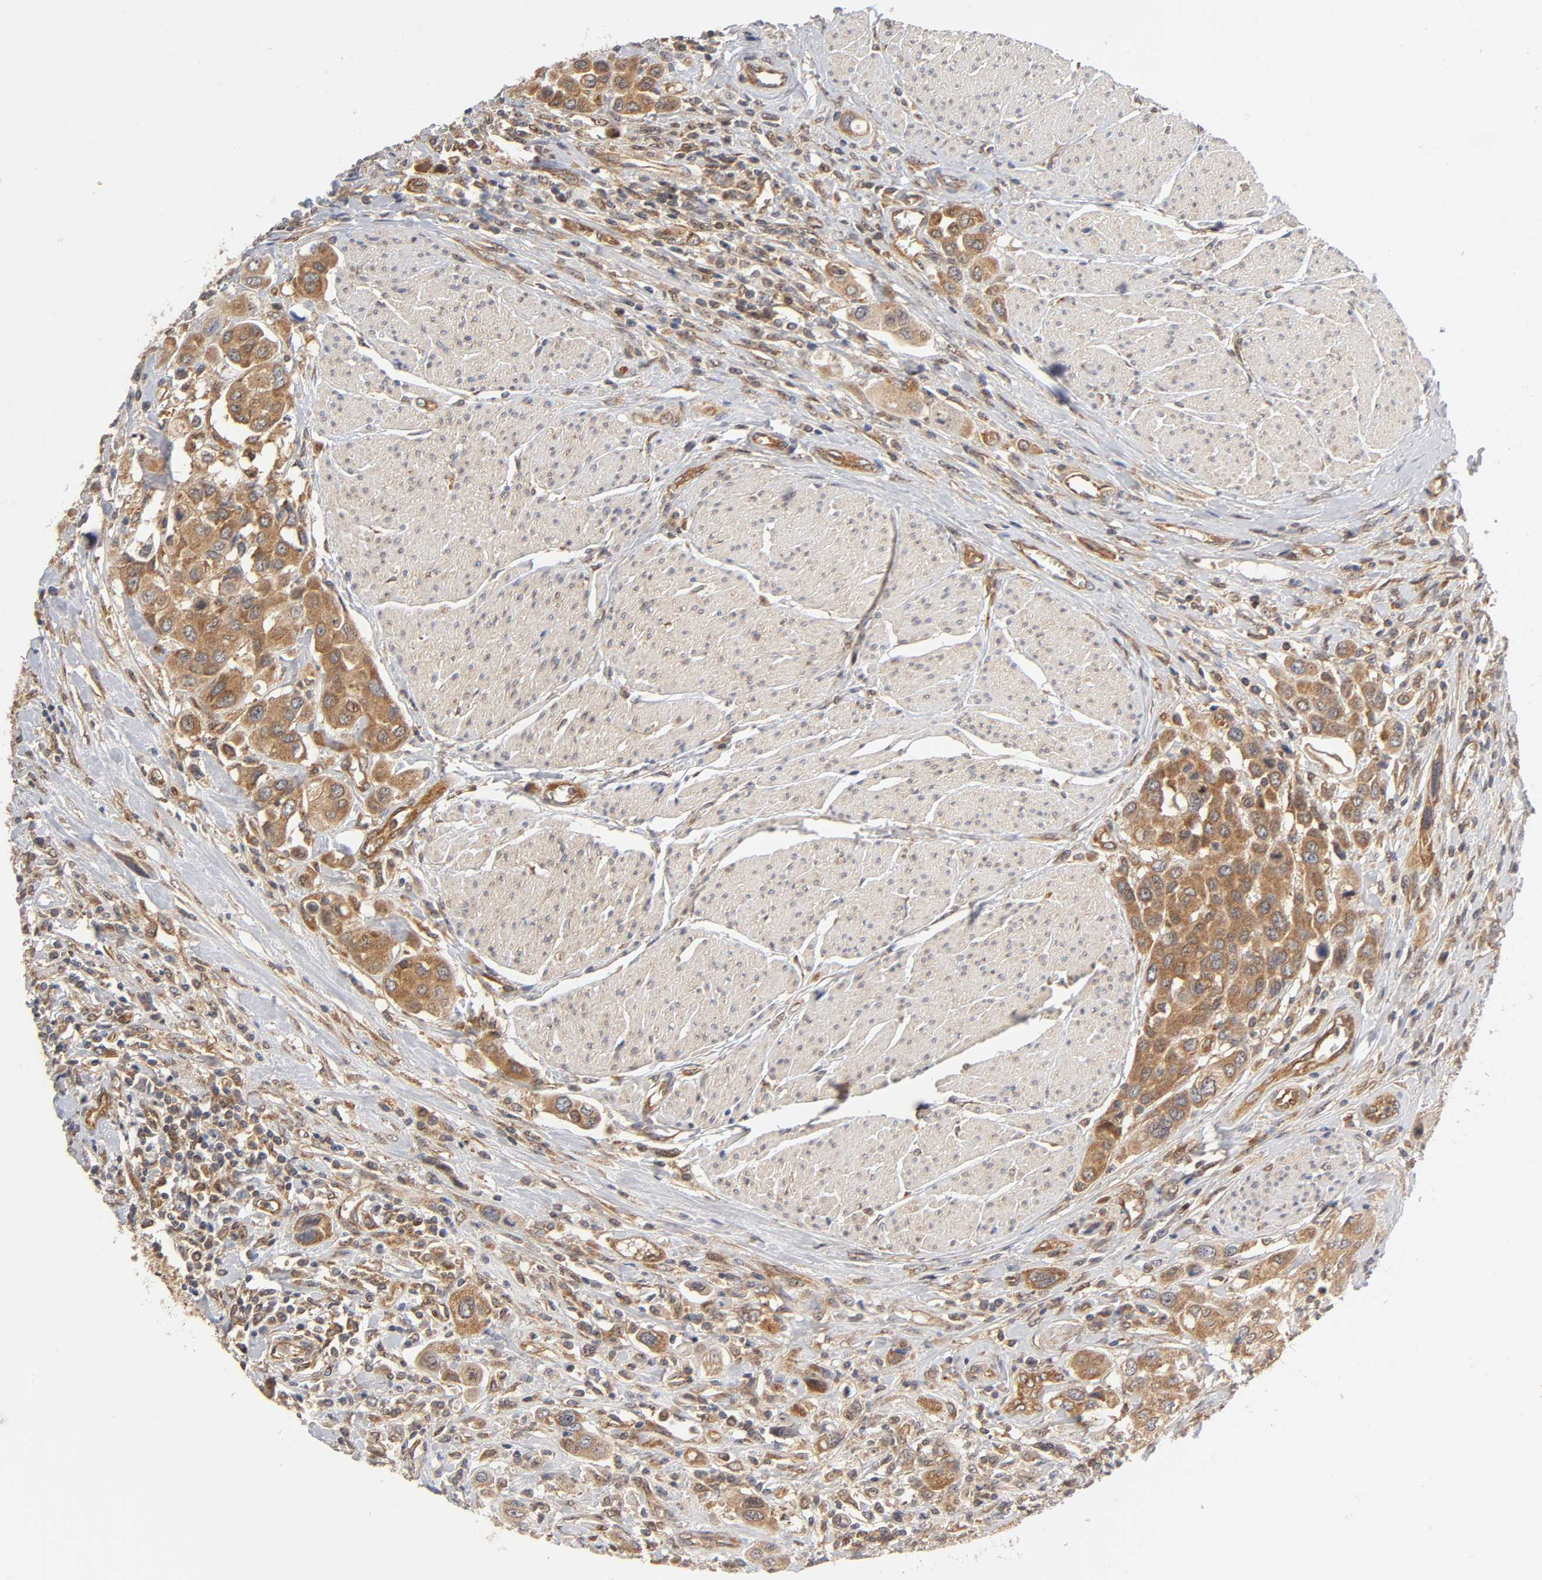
{"staining": {"intensity": "moderate", "quantity": ">75%", "location": "cytoplasmic/membranous"}, "tissue": "urothelial cancer", "cell_type": "Tumor cells", "image_type": "cancer", "snomed": [{"axis": "morphology", "description": "Urothelial carcinoma, High grade"}, {"axis": "topography", "description": "Urinary bladder"}], "caption": "Immunohistochemical staining of urothelial carcinoma (high-grade) demonstrates moderate cytoplasmic/membranous protein positivity in about >75% of tumor cells.", "gene": "PAFAH1B1", "patient": {"sex": "male", "age": 50}}